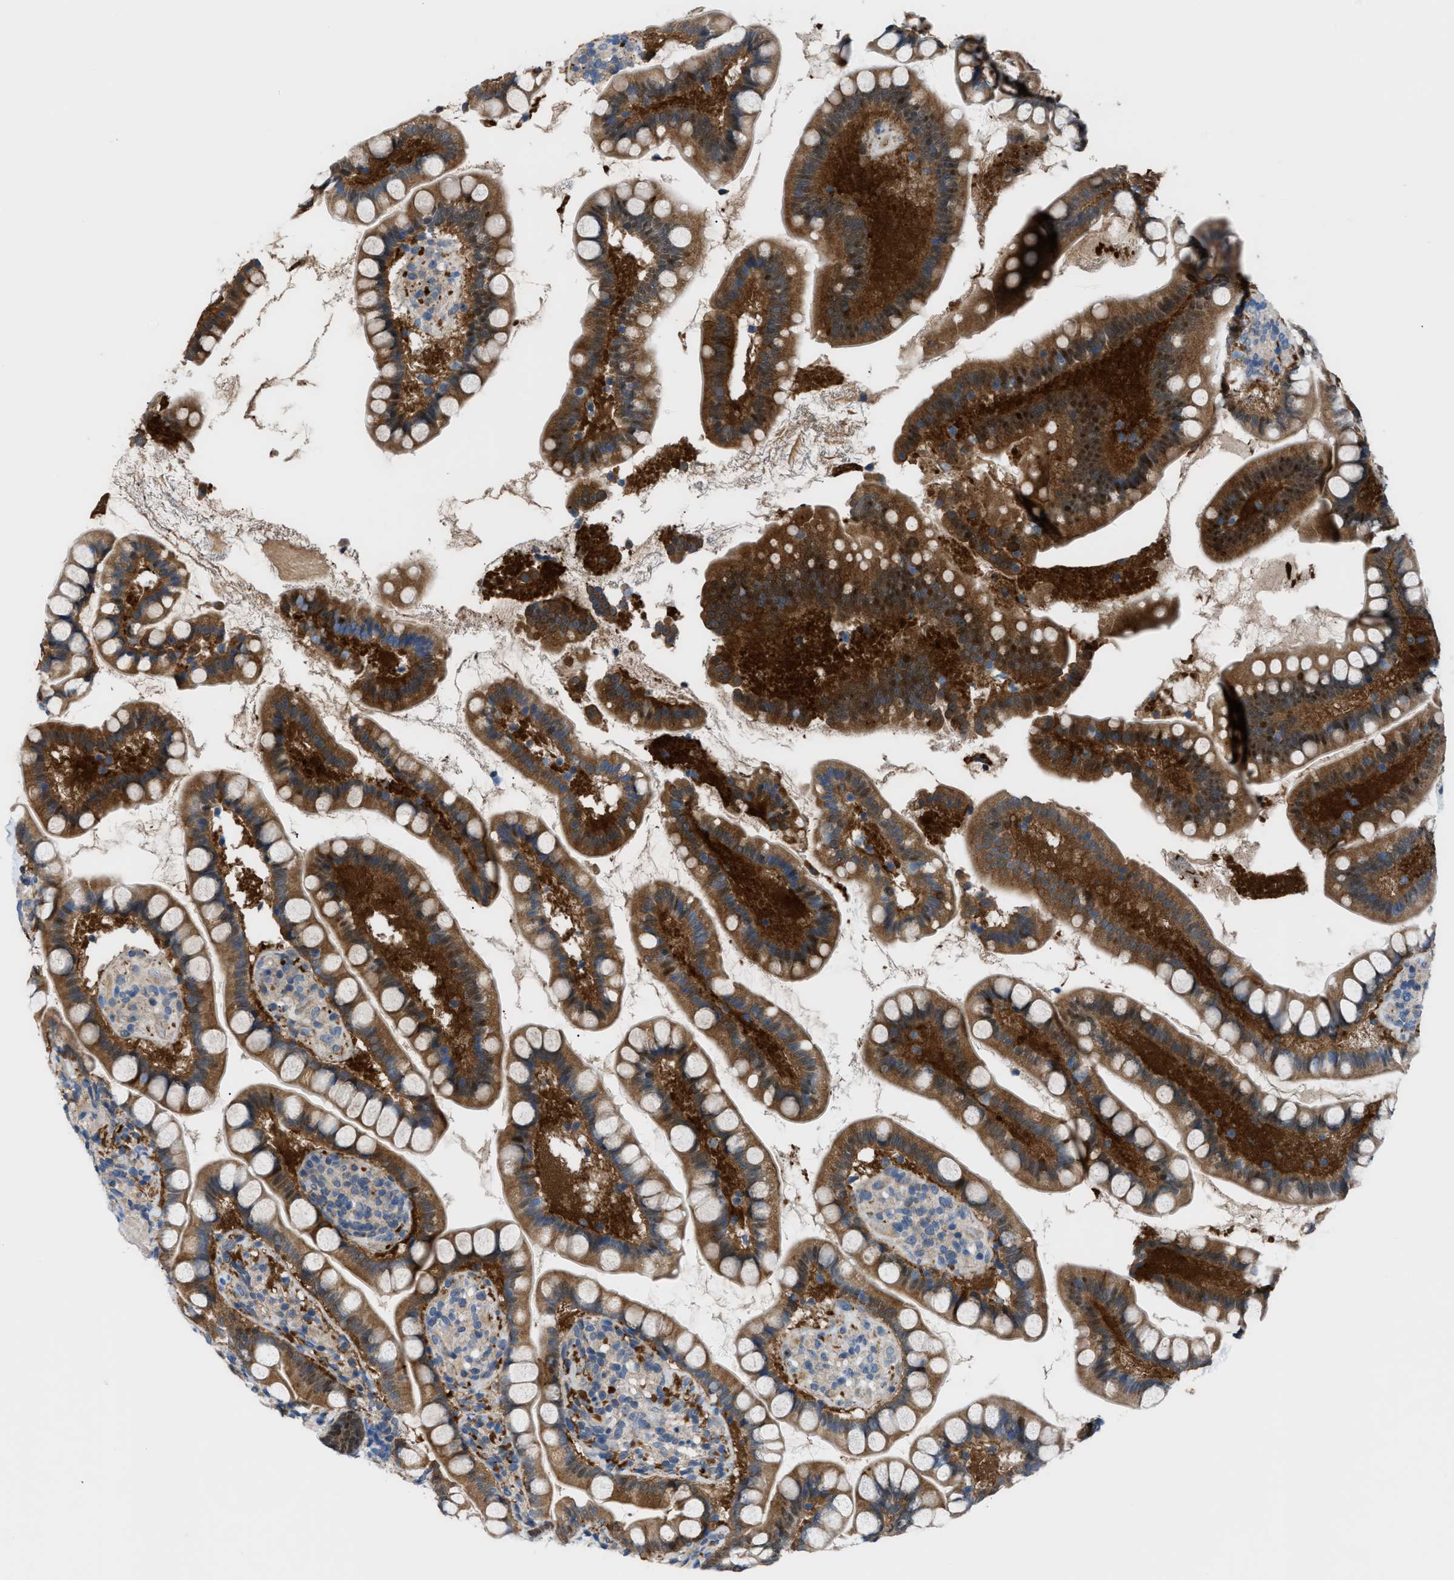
{"staining": {"intensity": "moderate", "quantity": ">75%", "location": "cytoplasmic/membranous"}, "tissue": "small intestine", "cell_type": "Glandular cells", "image_type": "normal", "snomed": [{"axis": "morphology", "description": "Normal tissue, NOS"}, {"axis": "topography", "description": "Small intestine"}], "caption": "Immunohistochemistry (IHC) photomicrograph of unremarkable small intestine stained for a protein (brown), which reveals medium levels of moderate cytoplasmic/membranous staining in about >75% of glandular cells.", "gene": "TMEM45B", "patient": {"sex": "female", "age": 84}}